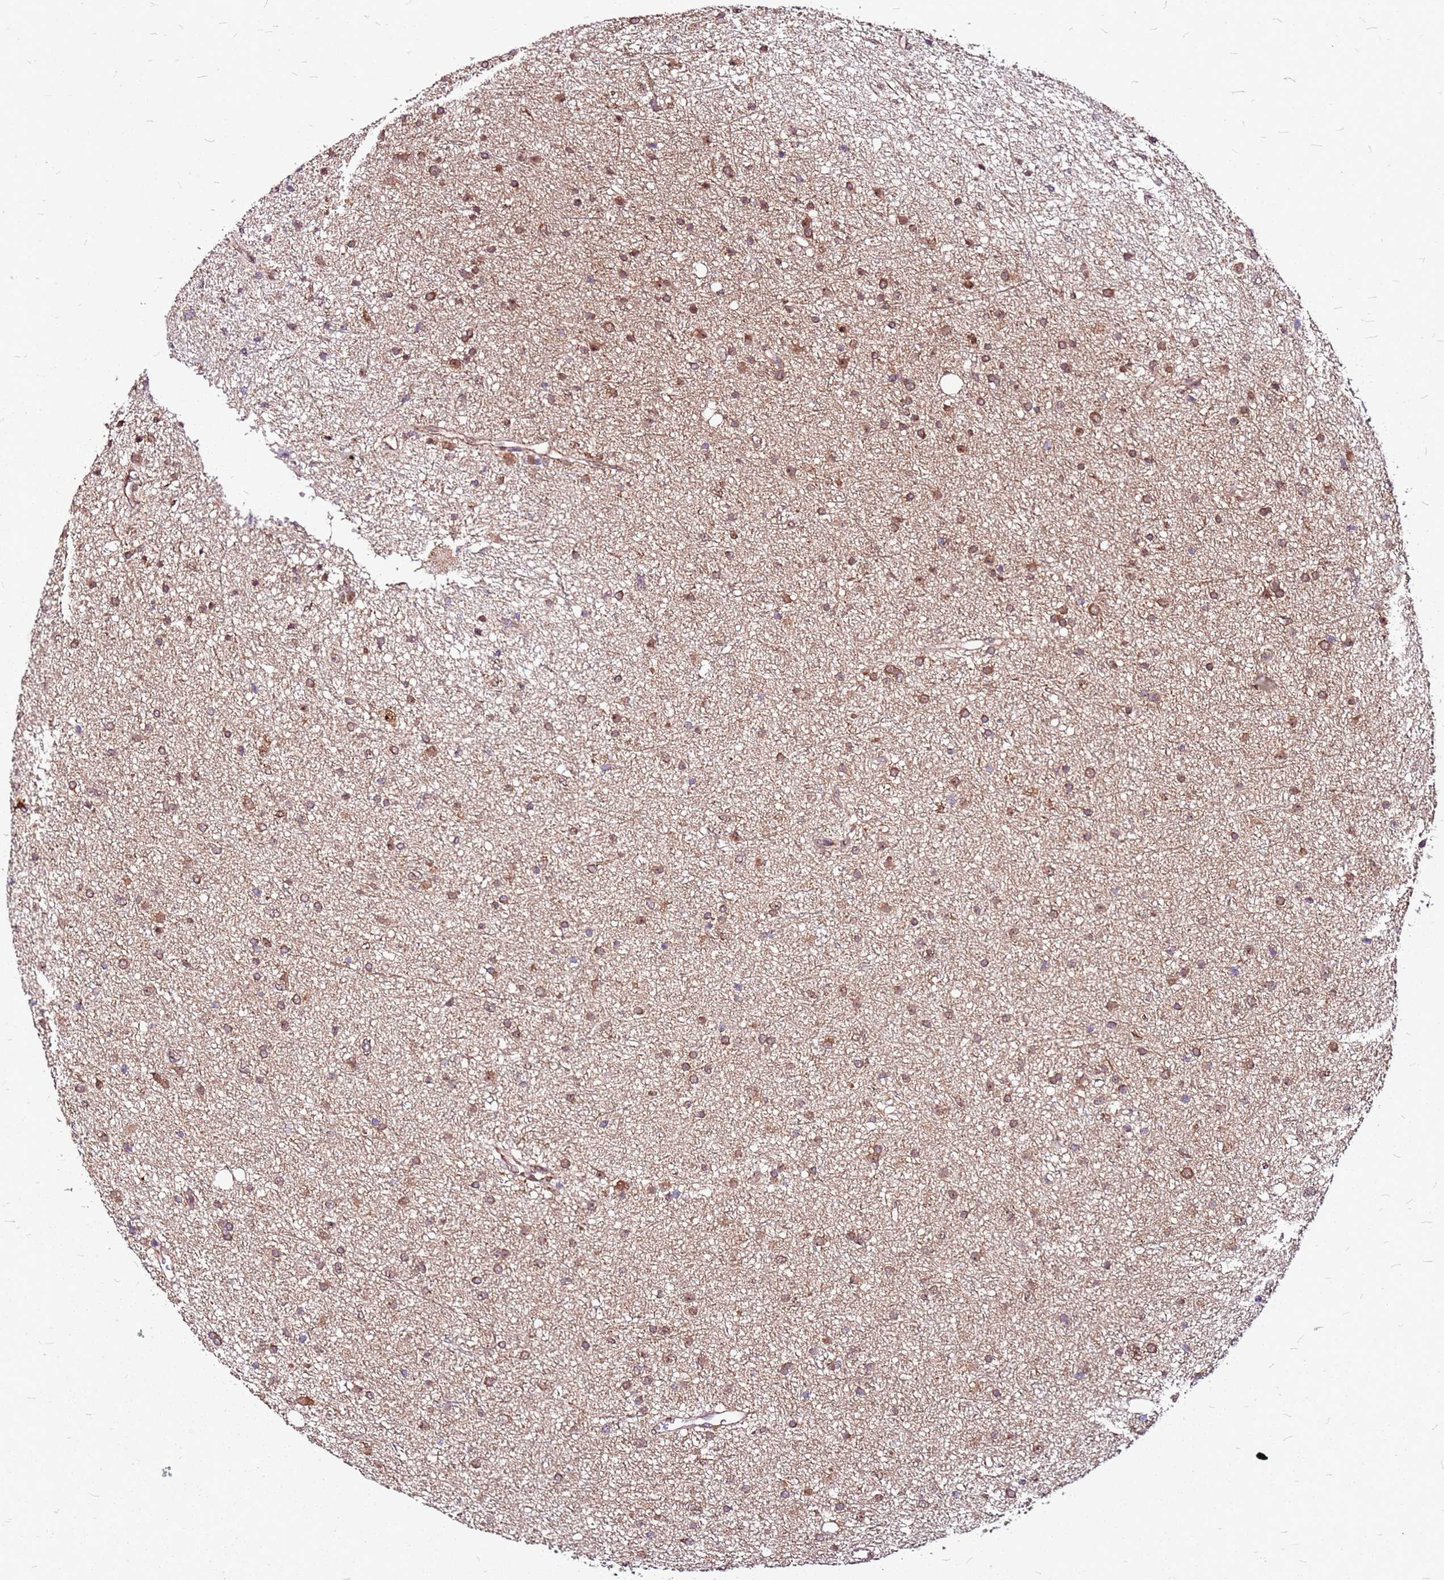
{"staining": {"intensity": "moderate", "quantity": ">75%", "location": "cytoplasmic/membranous"}, "tissue": "glioma", "cell_type": "Tumor cells", "image_type": "cancer", "snomed": [{"axis": "morphology", "description": "Glioma, malignant, Low grade"}, {"axis": "topography", "description": "Cerebral cortex"}], "caption": "Low-grade glioma (malignant) stained with DAB (3,3'-diaminobenzidine) immunohistochemistry displays medium levels of moderate cytoplasmic/membranous staining in approximately >75% of tumor cells.", "gene": "OR51T1", "patient": {"sex": "female", "age": 39}}